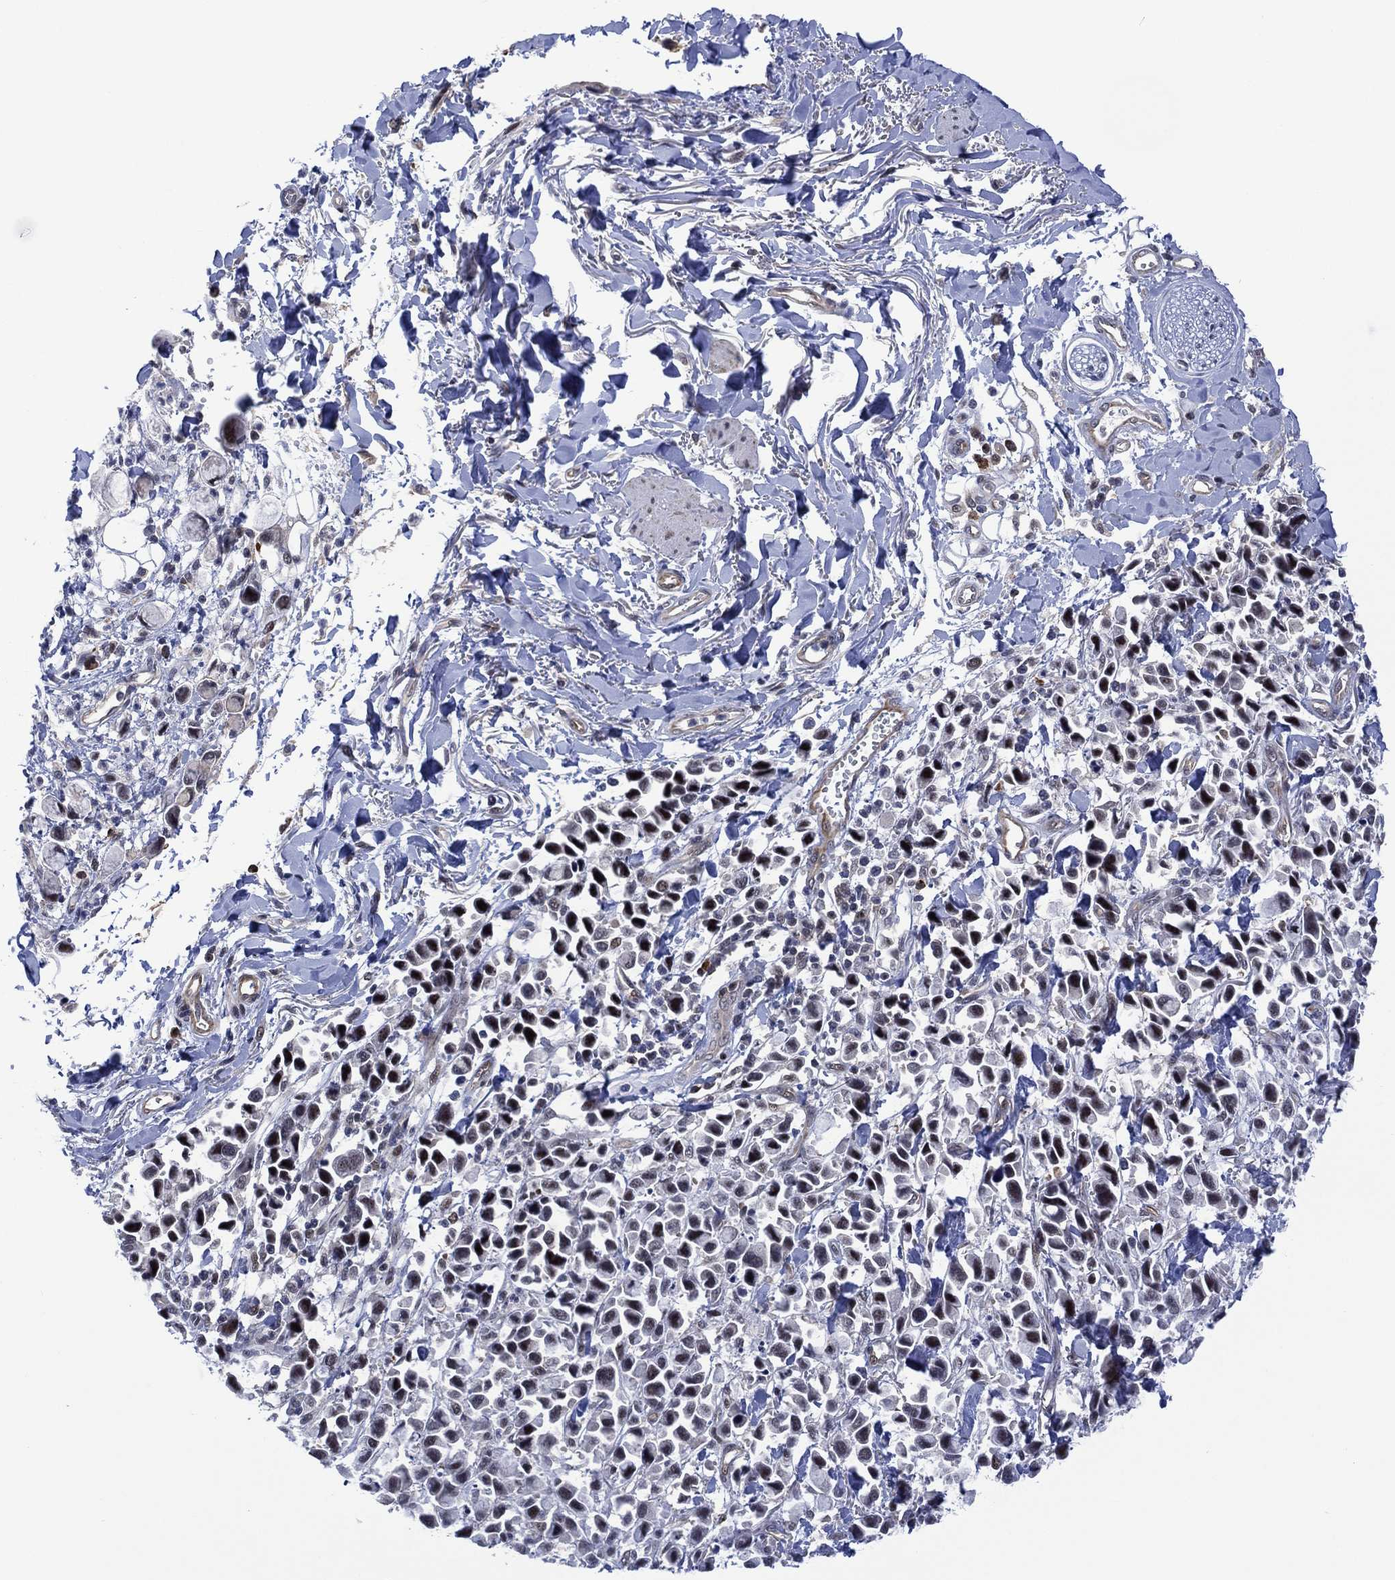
{"staining": {"intensity": "moderate", "quantity": "<25%", "location": "nuclear"}, "tissue": "stomach cancer", "cell_type": "Tumor cells", "image_type": "cancer", "snomed": [{"axis": "morphology", "description": "Adenocarcinoma, NOS"}, {"axis": "topography", "description": "Stomach"}], "caption": "Human stomach cancer stained with a protein marker displays moderate staining in tumor cells.", "gene": "DPP4", "patient": {"sex": "female", "age": 81}}